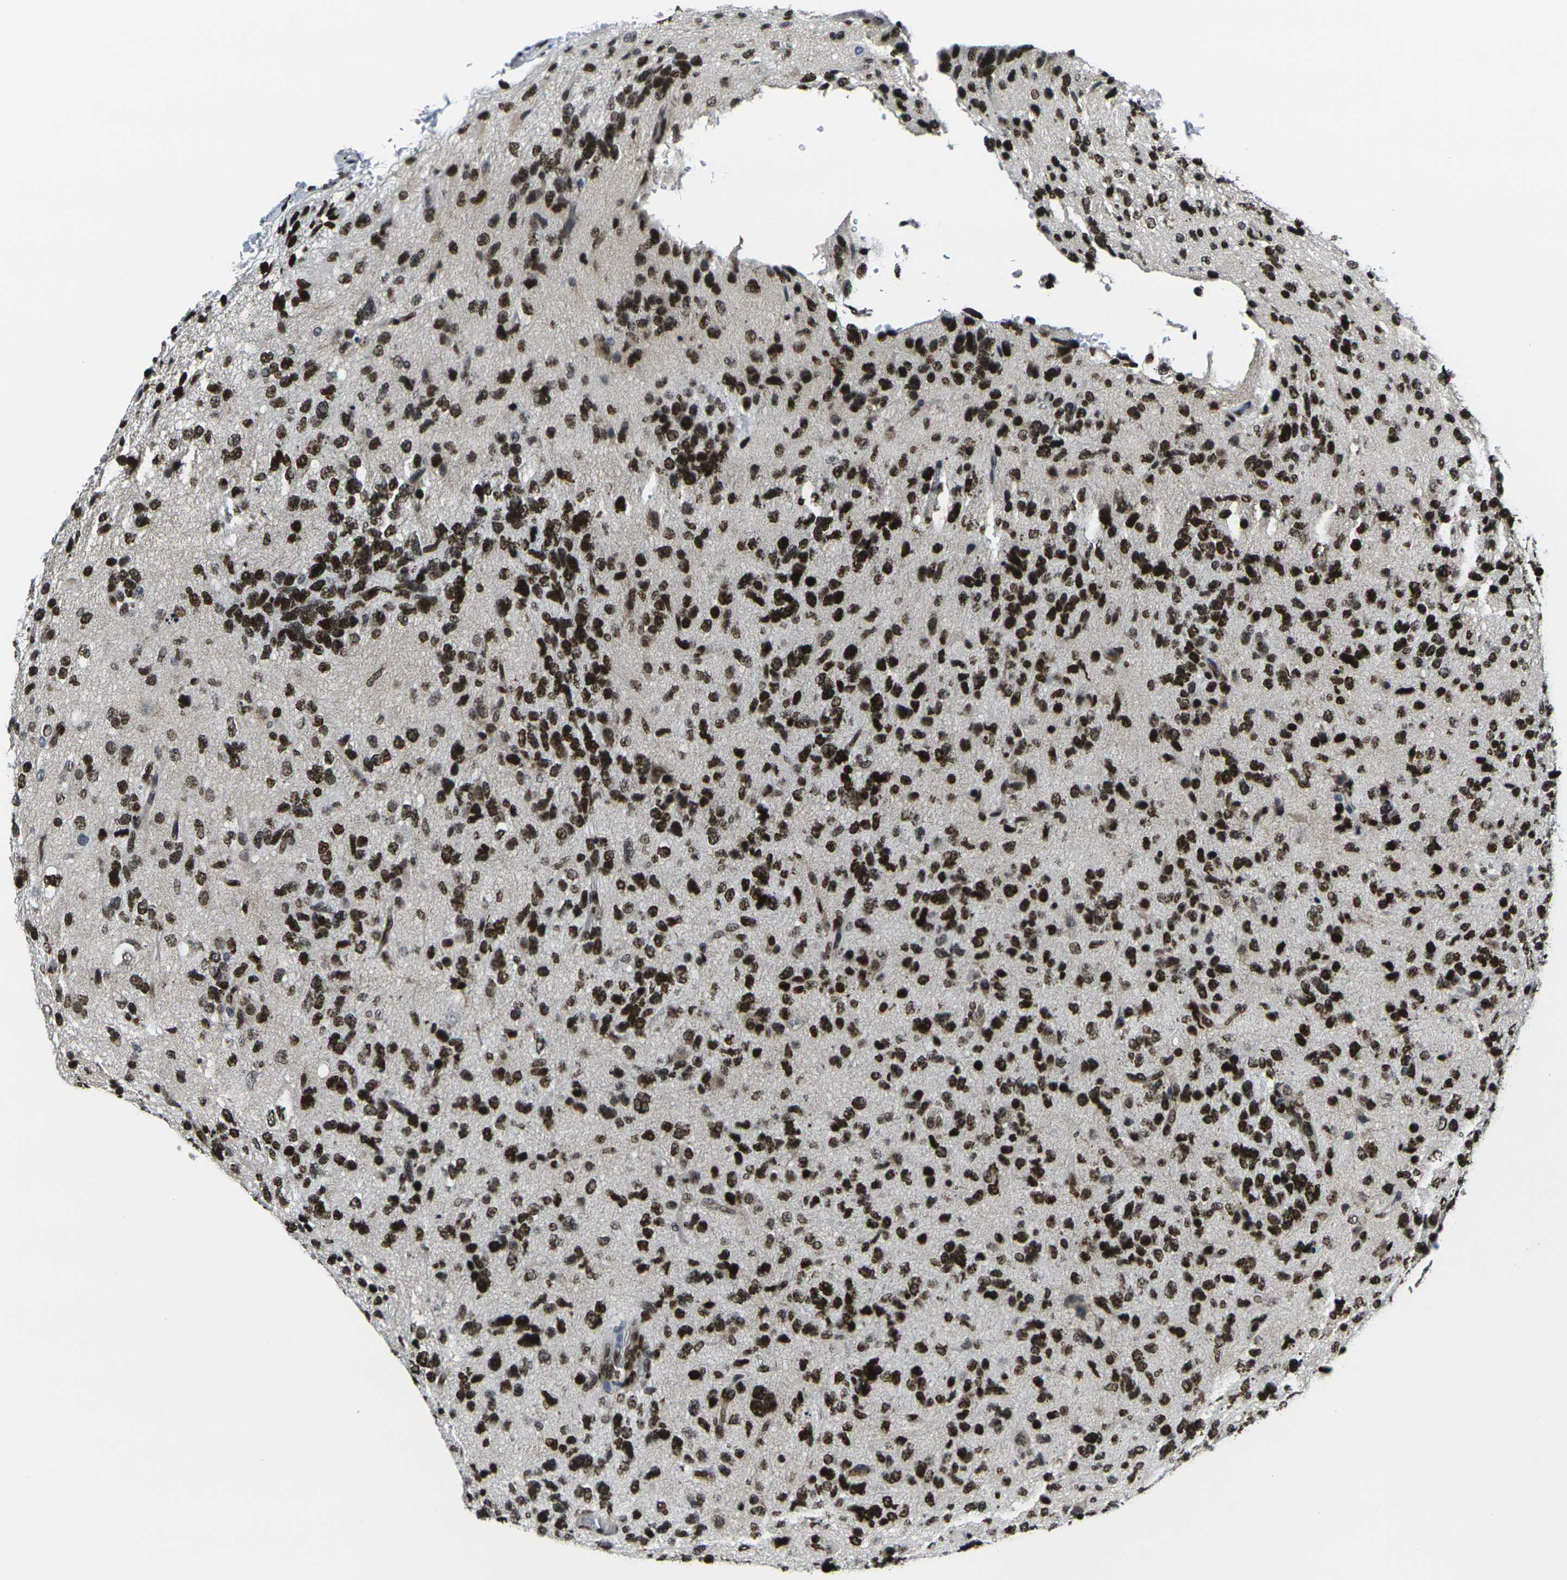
{"staining": {"intensity": "strong", "quantity": ">75%", "location": "nuclear"}, "tissue": "glioma", "cell_type": "Tumor cells", "image_type": "cancer", "snomed": [{"axis": "morphology", "description": "Glioma, malignant, High grade"}, {"axis": "topography", "description": "Brain"}], "caption": "High-grade glioma (malignant) stained with DAB IHC reveals high levels of strong nuclear expression in about >75% of tumor cells.", "gene": "H1-10", "patient": {"sex": "female", "age": 58}}